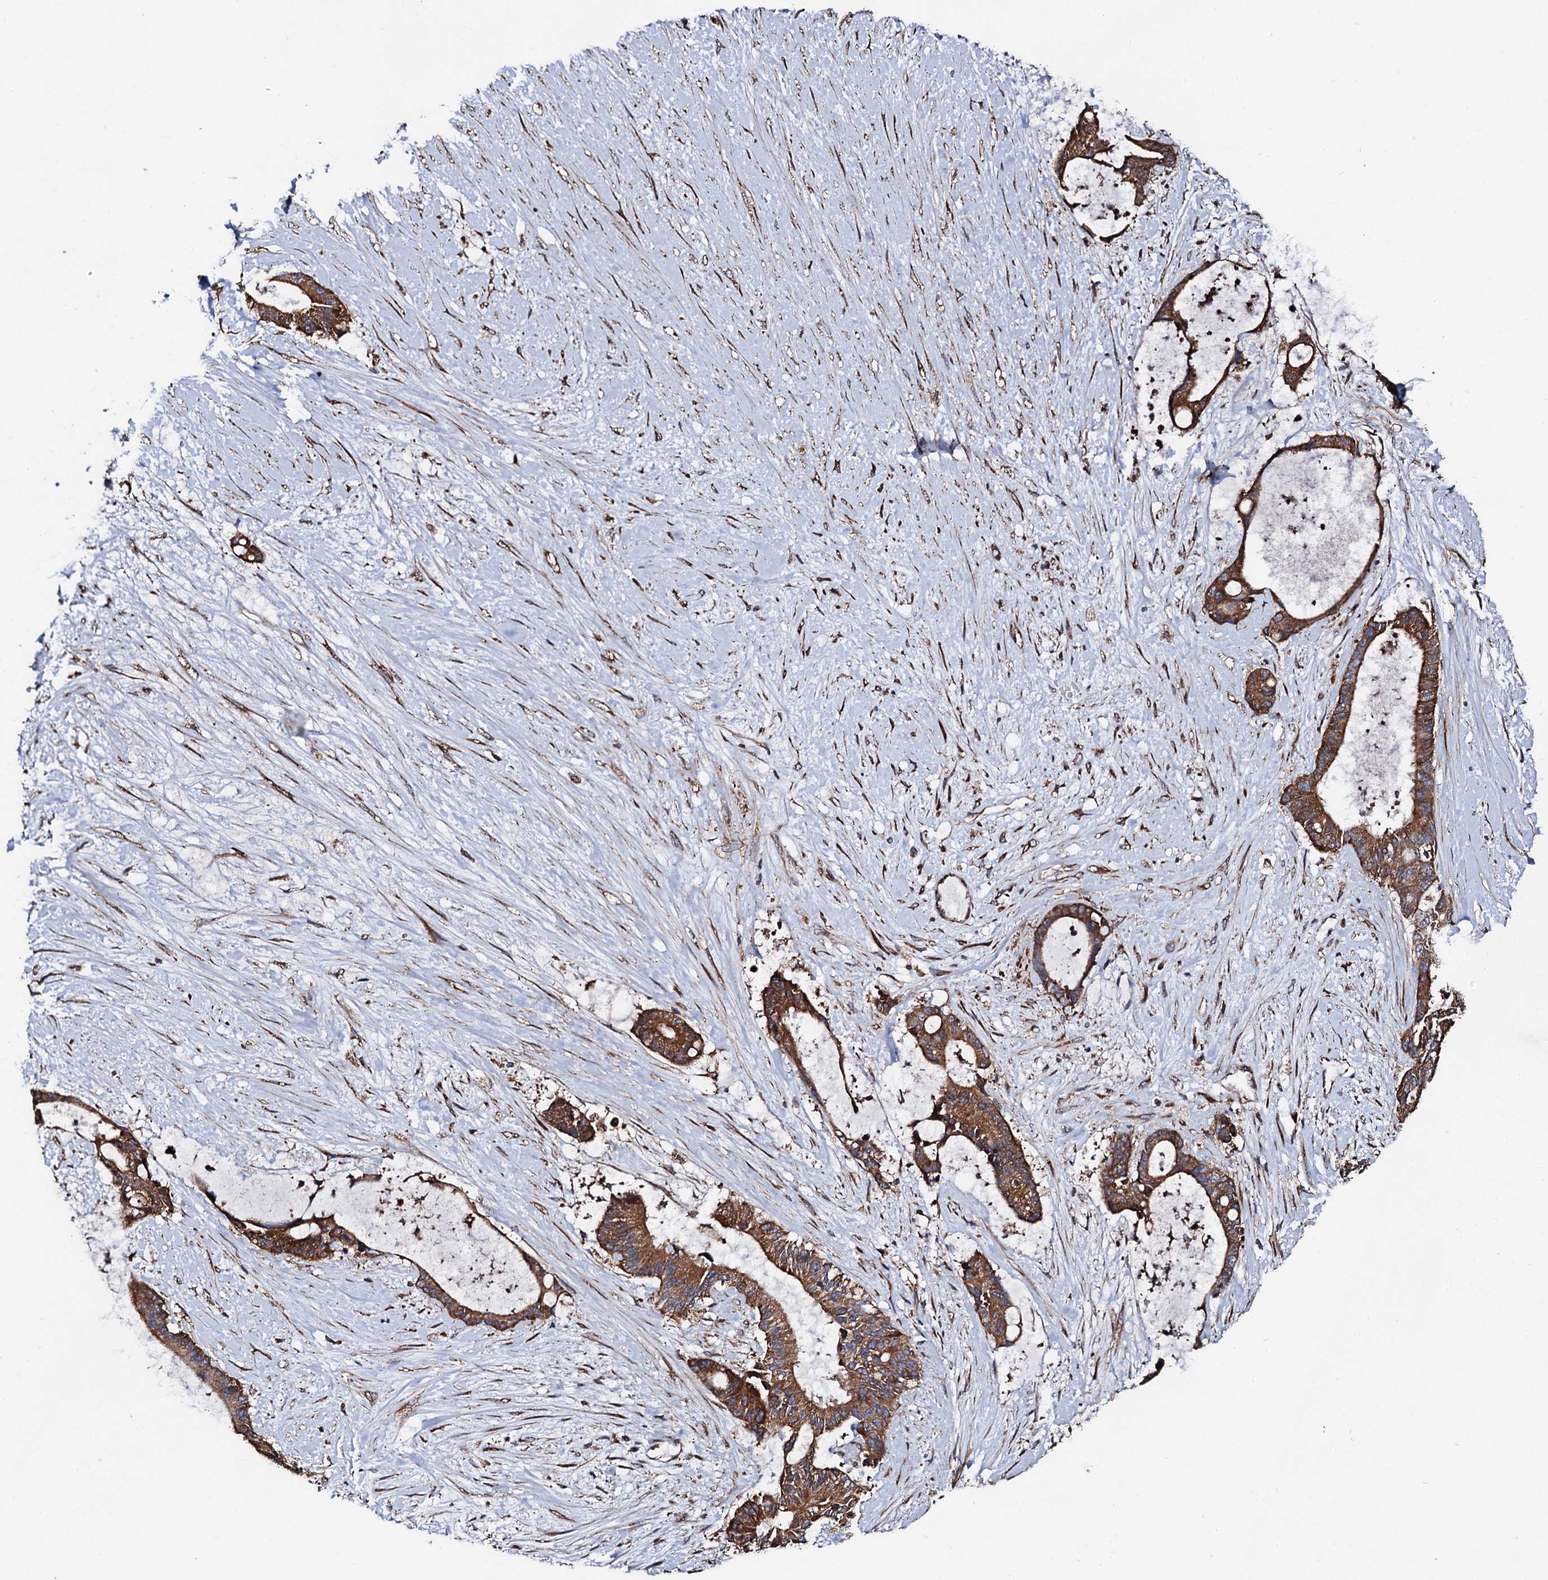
{"staining": {"intensity": "strong", "quantity": ">75%", "location": "cytoplasmic/membranous"}, "tissue": "liver cancer", "cell_type": "Tumor cells", "image_type": "cancer", "snomed": [{"axis": "morphology", "description": "Normal tissue, NOS"}, {"axis": "morphology", "description": "Cholangiocarcinoma"}, {"axis": "topography", "description": "Liver"}, {"axis": "topography", "description": "Peripheral nerve tissue"}], "caption": "Immunohistochemistry (IHC) photomicrograph of liver cholangiocarcinoma stained for a protein (brown), which reveals high levels of strong cytoplasmic/membranous positivity in about >75% of tumor cells.", "gene": "CKAP5", "patient": {"sex": "female", "age": 73}}